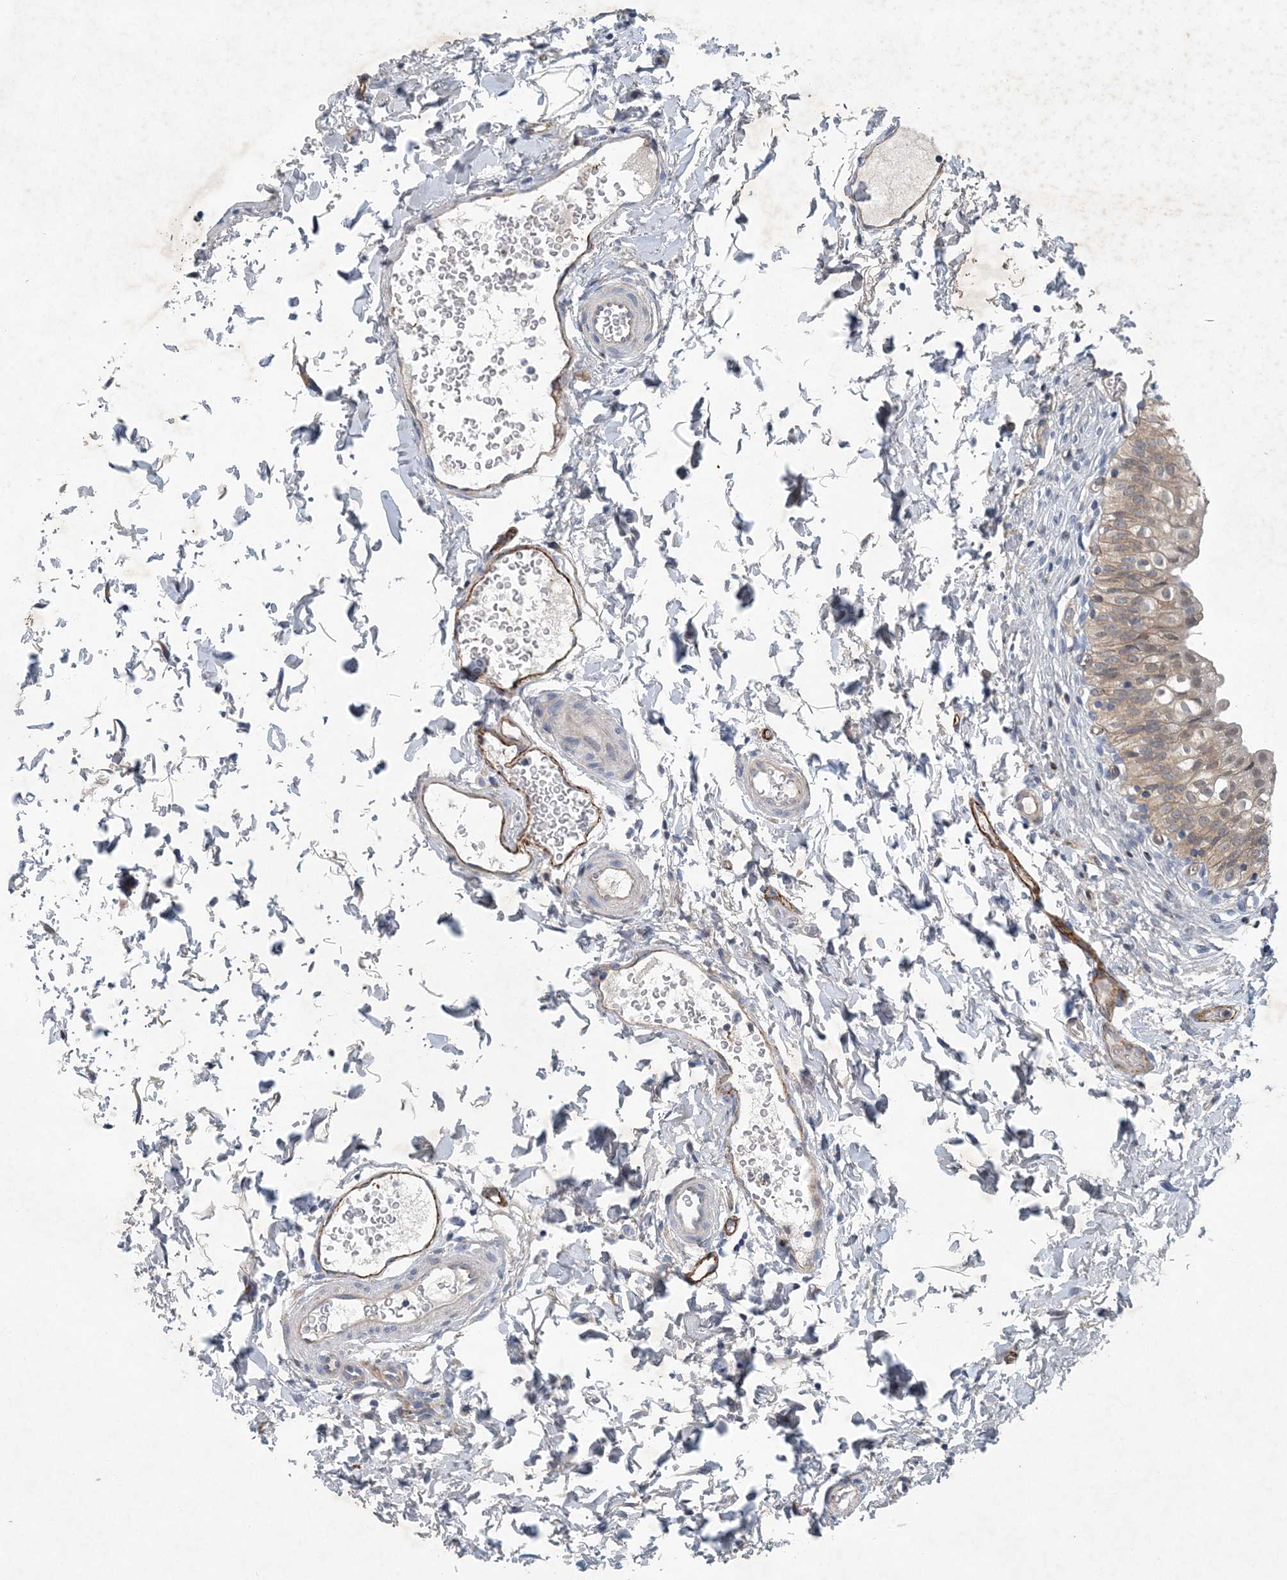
{"staining": {"intensity": "moderate", "quantity": "25%-75%", "location": "cytoplasmic/membranous,nuclear"}, "tissue": "urinary bladder", "cell_type": "Urothelial cells", "image_type": "normal", "snomed": [{"axis": "morphology", "description": "Normal tissue, NOS"}, {"axis": "topography", "description": "Urinary bladder"}], "caption": "Immunohistochemistry (IHC) staining of normal urinary bladder, which reveals medium levels of moderate cytoplasmic/membranous,nuclear positivity in approximately 25%-75% of urothelial cells indicating moderate cytoplasmic/membranous,nuclear protein positivity. The staining was performed using DAB (3,3'-diaminobenzidine) (brown) for protein detection and nuclei were counterstained in hematoxylin (blue).", "gene": "HIKESHI", "patient": {"sex": "male", "age": 55}}